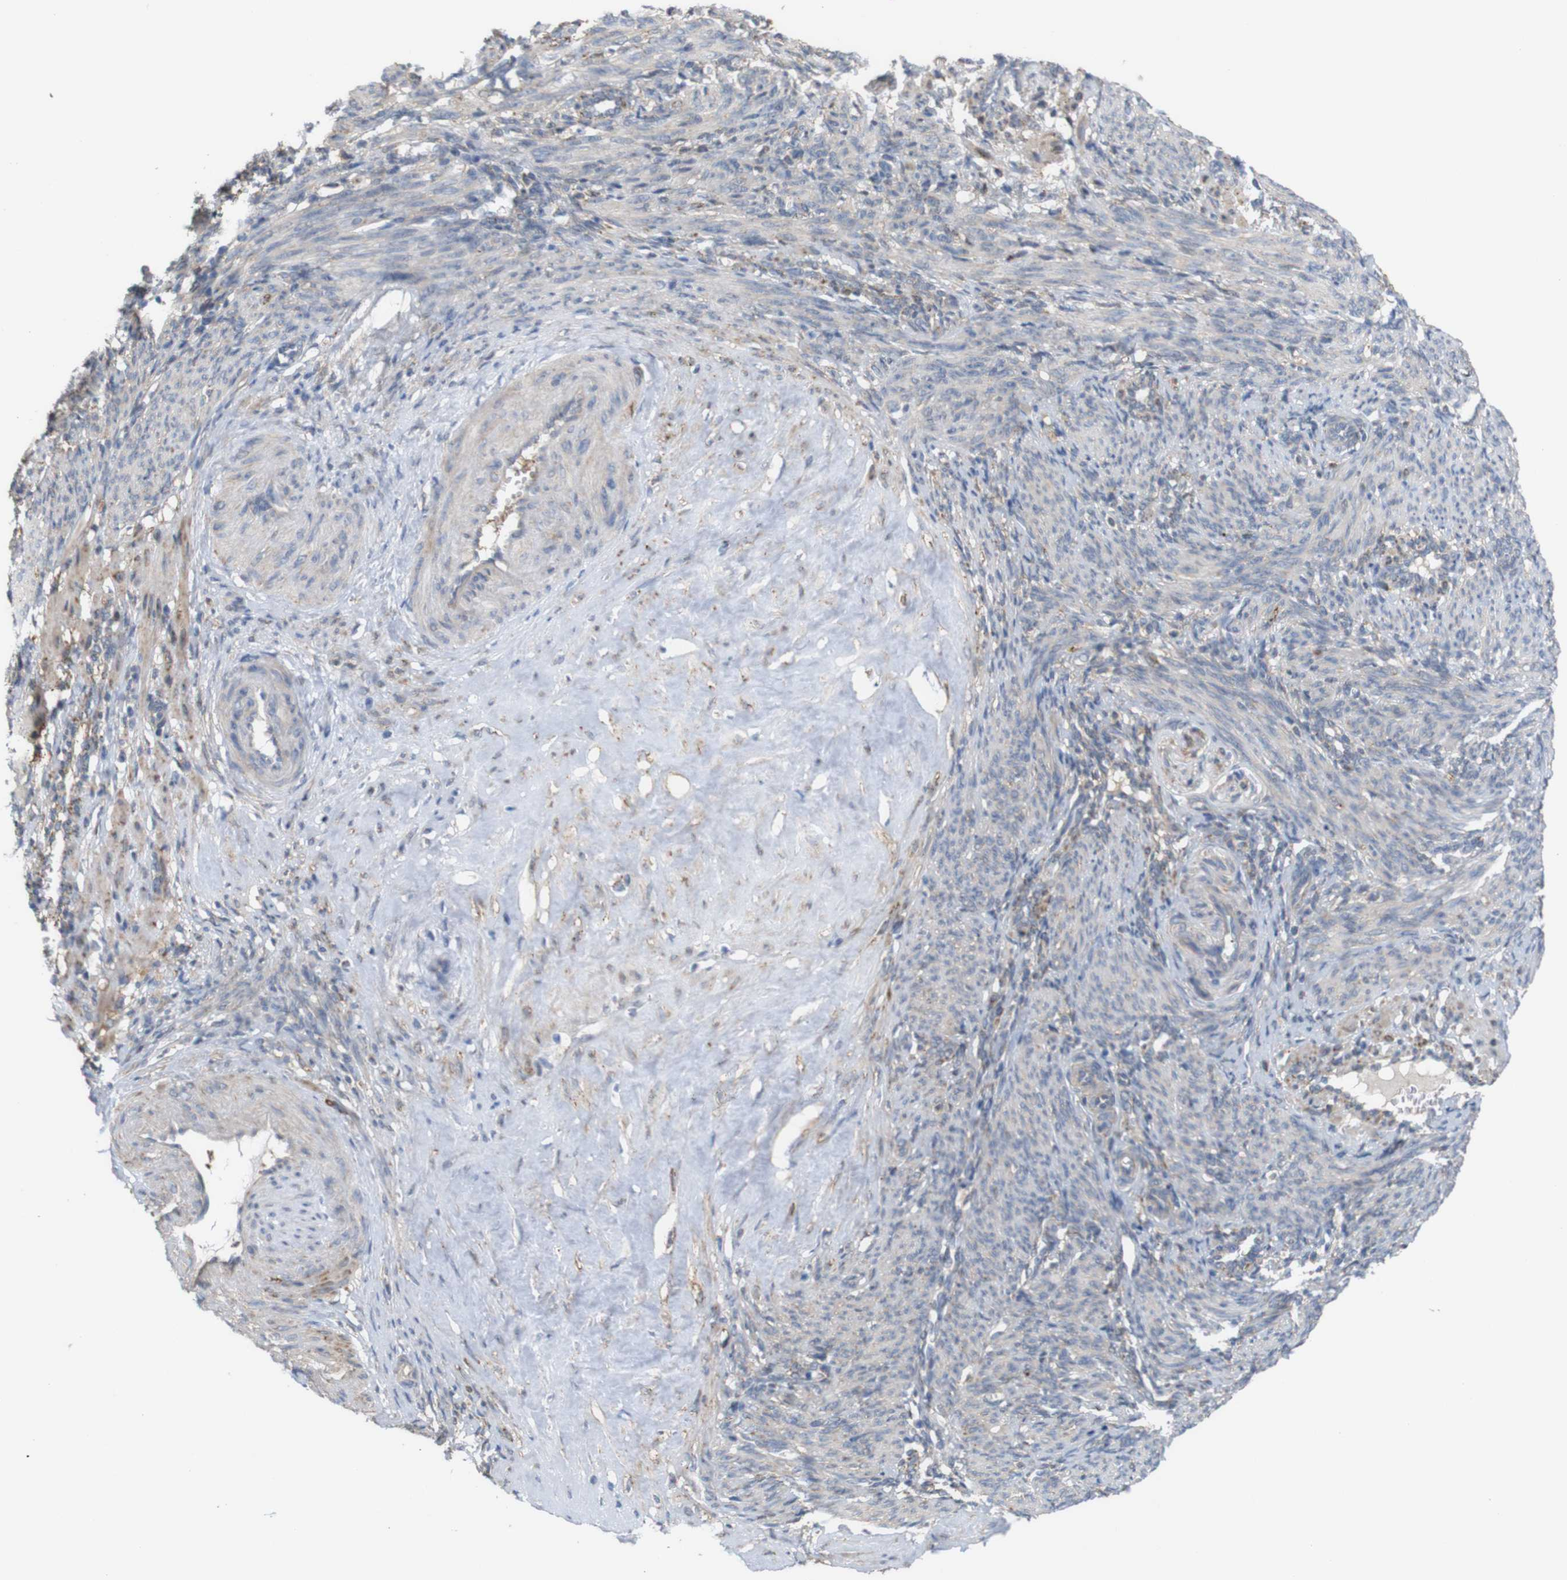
{"staining": {"intensity": "weak", "quantity": "25%-75%", "location": "cytoplasmic/membranous"}, "tissue": "smooth muscle", "cell_type": "Smooth muscle cells", "image_type": "normal", "snomed": [{"axis": "morphology", "description": "Normal tissue, NOS"}, {"axis": "topography", "description": "Endometrium"}], "caption": "Smooth muscle stained with IHC shows weak cytoplasmic/membranous expression in about 25%-75% of smooth muscle cells.", "gene": "PTPRR", "patient": {"sex": "female", "age": 33}}